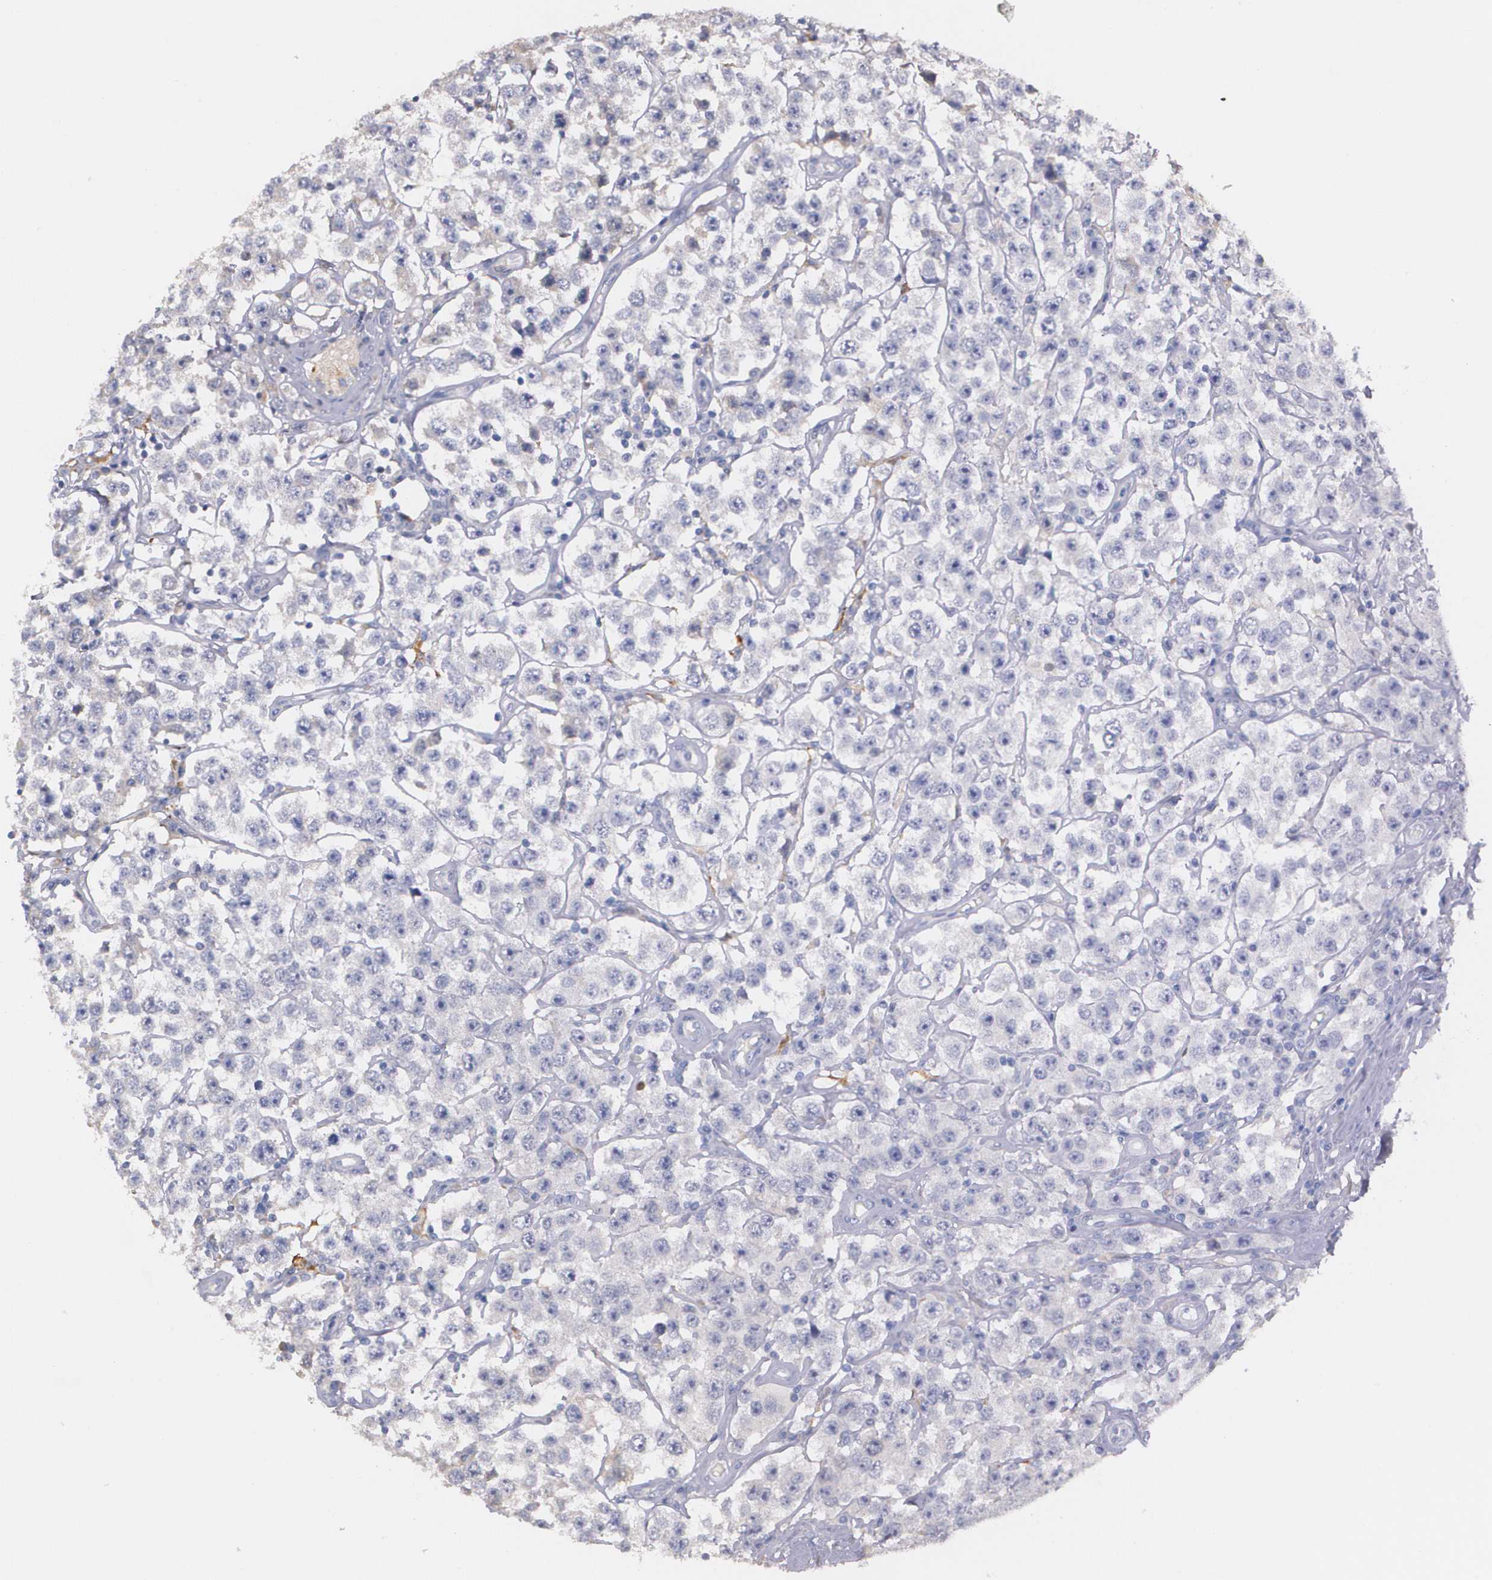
{"staining": {"intensity": "weak", "quantity": "<25%", "location": "cytoplasmic/membranous"}, "tissue": "testis cancer", "cell_type": "Tumor cells", "image_type": "cancer", "snomed": [{"axis": "morphology", "description": "Seminoma, NOS"}, {"axis": "topography", "description": "Testis"}], "caption": "The histopathology image shows no significant expression in tumor cells of testis cancer.", "gene": "AMBP", "patient": {"sex": "male", "age": 52}}